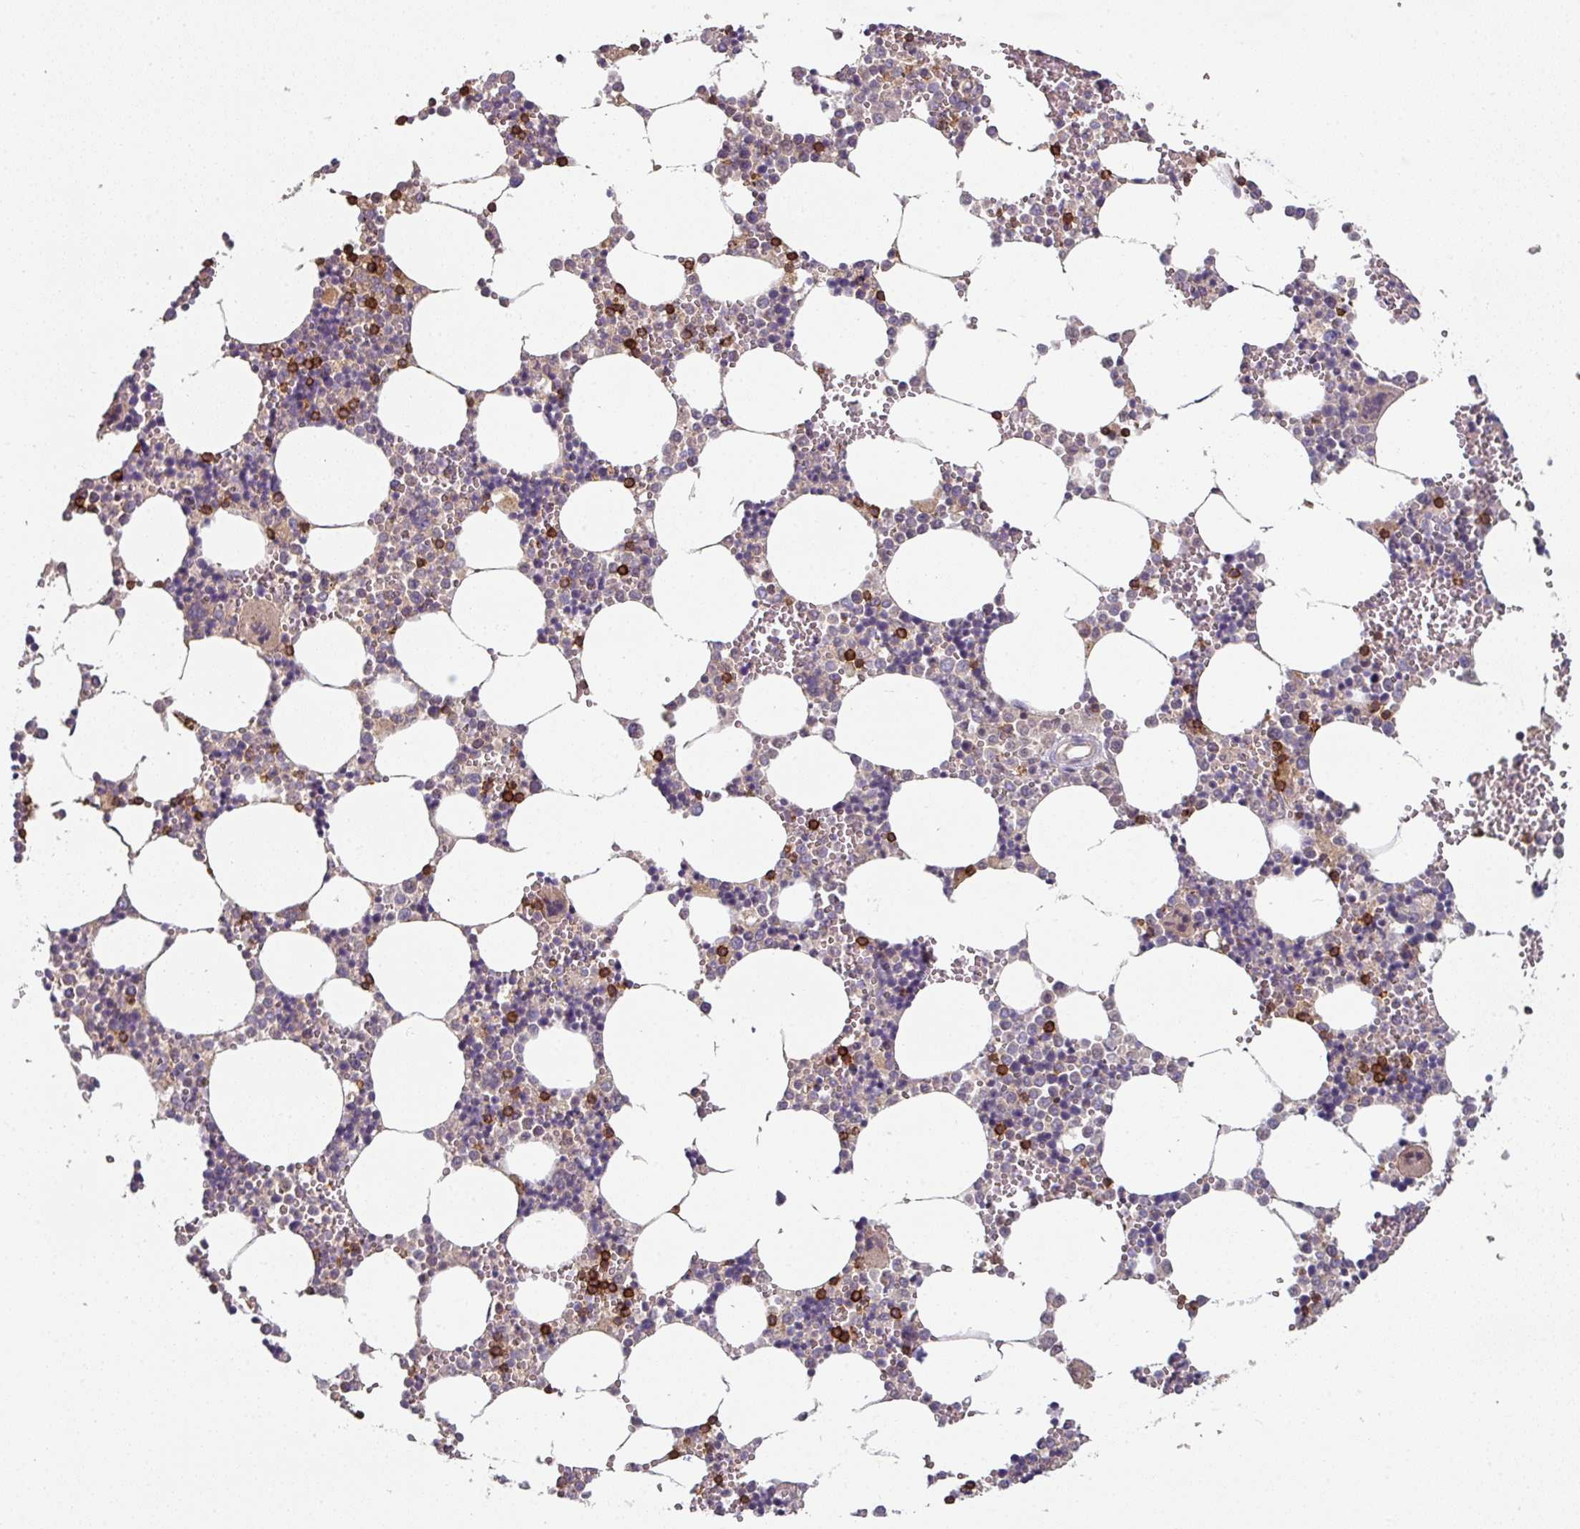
{"staining": {"intensity": "strong", "quantity": "<25%", "location": "cytoplasmic/membranous"}, "tissue": "bone marrow", "cell_type": "Hematopoietic cells", "image_type": "normal", "snomed": [{"axis": "morphology", "description": "Normal tissue, NOS"}, {"axis": "topography", "description": "Bone marrow"}], "caption": "High-magnification brightfield microscopy of benign bone marrow stained with DAB (brown) and counterstained with hematoxylin (blue). hematopoietic cells exhibit strong cytoplasmic/membranous expression is seen in approximately<25% of cells.", "gene": "CD3G", "patient": {"sex": "male", "age": 54}}